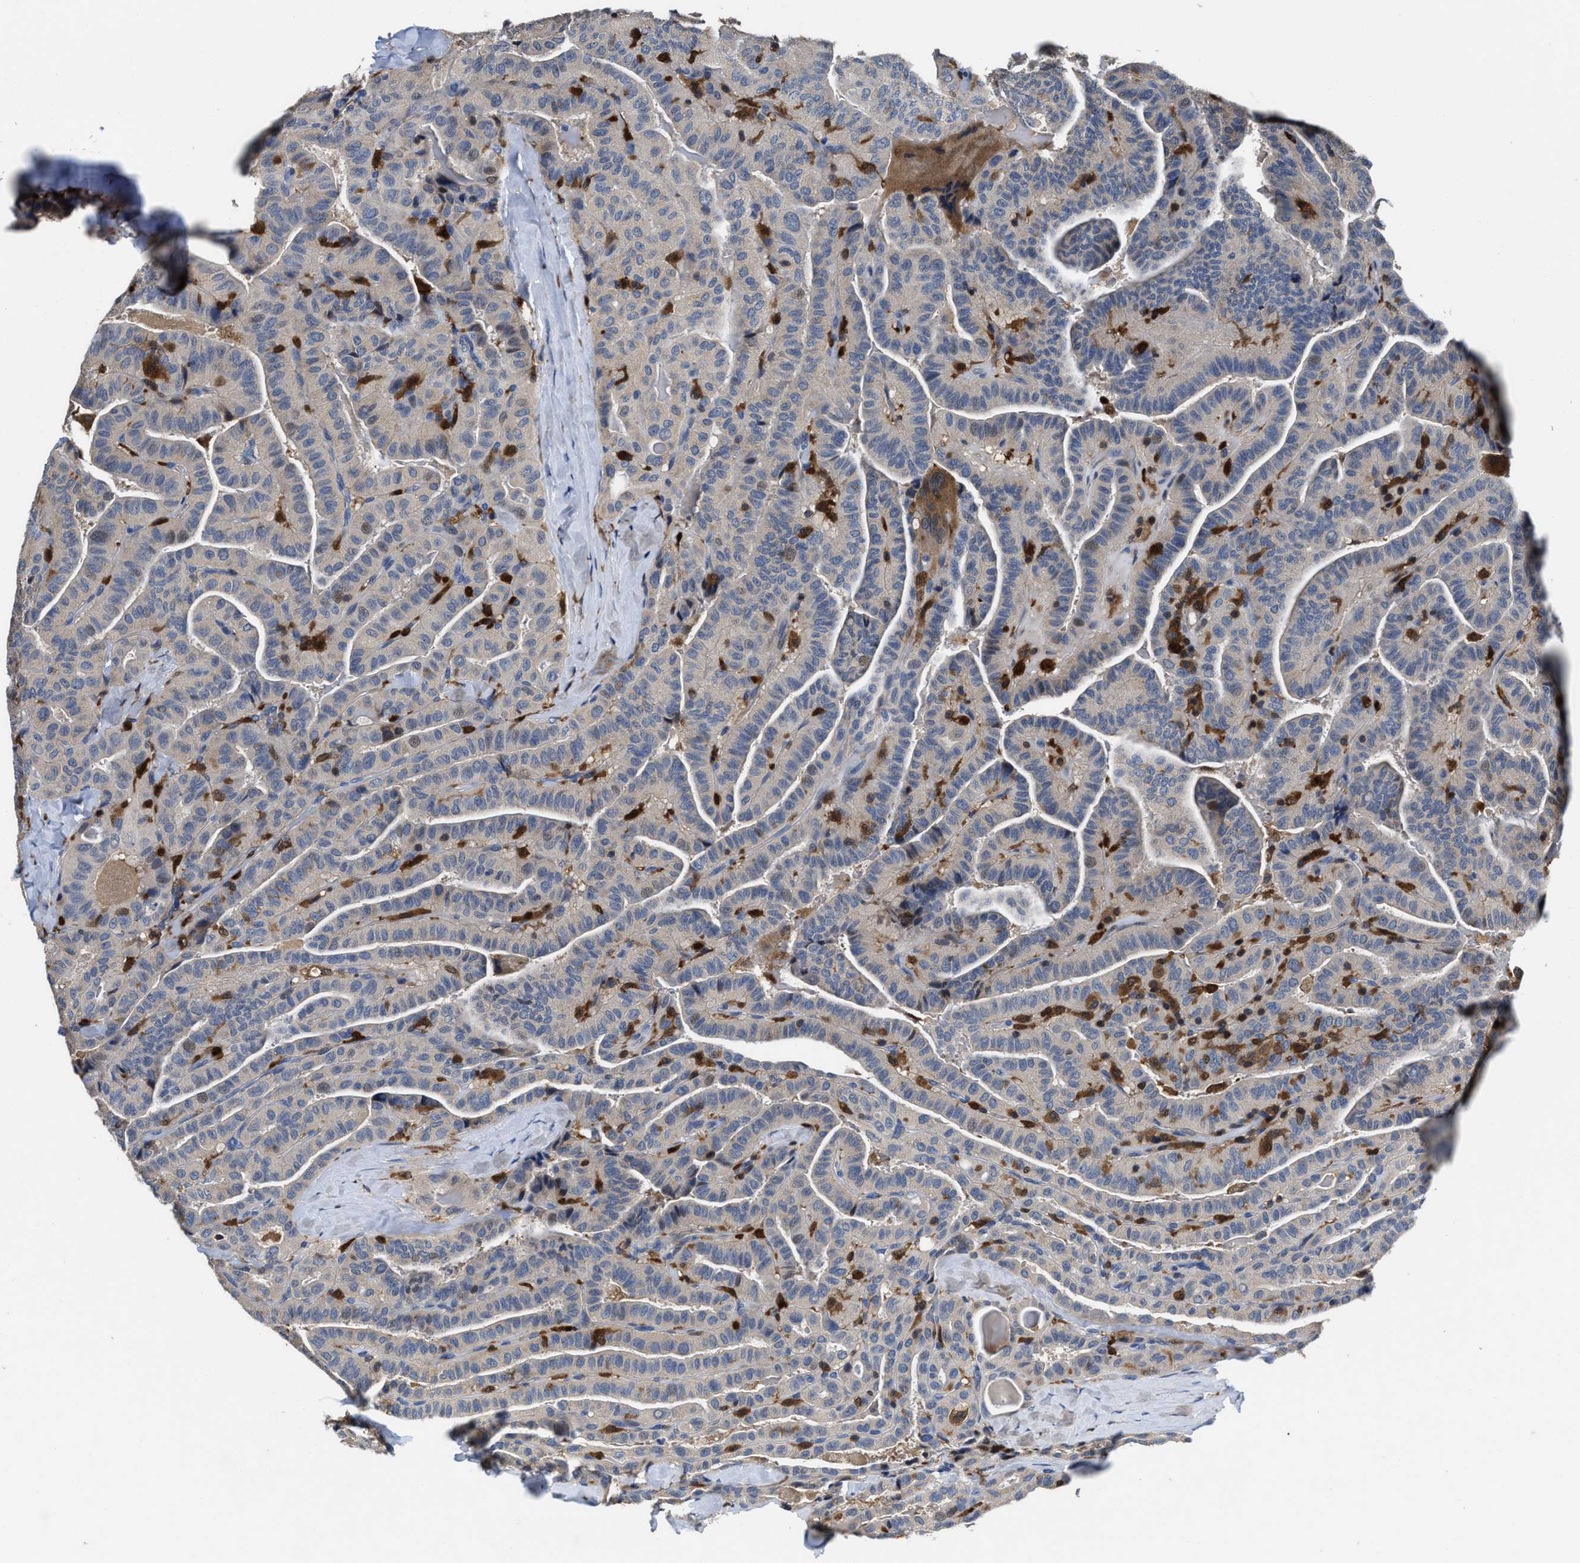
{"staining": {"intensity": "negative", "quantity": "none", "location": "none"}, "tissue": "thyroid cancer", "cell_type": "Tumor cells", "image_type": "cancer", "snomed": [{"axis": "morphology", "description": "Papillary adenocarcinoma, NOS"}, {"axis": "topography", "description": "Thyroid gland"}], "caption": "The immunohistochemistry micrograph has no significant expression in tumor cells of papillary adenocarcinoma (thyroid) tissue.", "gene": "RGS10", "patient": {"sex": "male", "age": 77}}